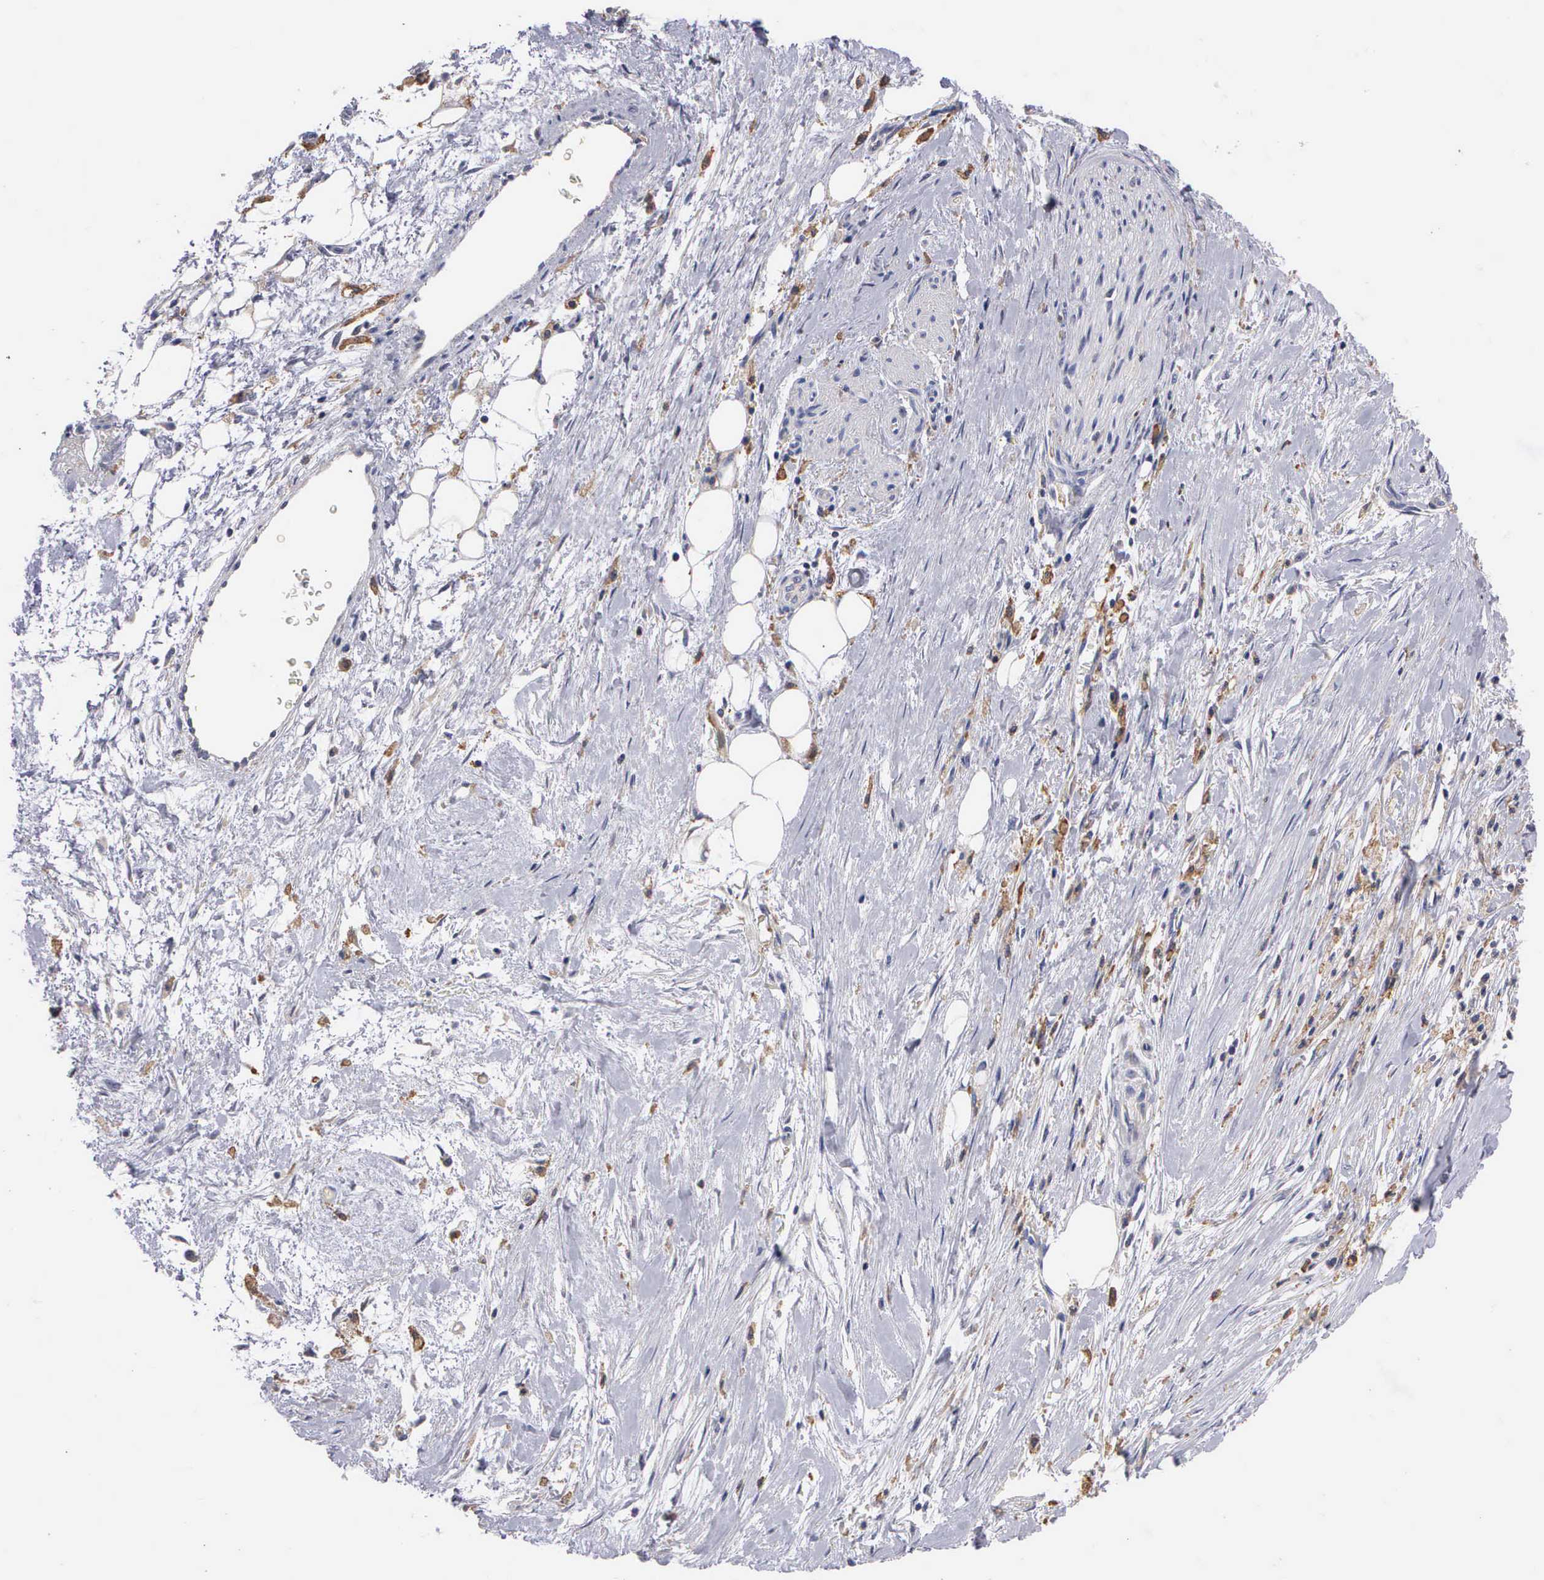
{"staining": {"intensity": "moderate", "quantity": ">75%", "location": "cytoplasmic/membranous"}, "tissue": "pancreatic cancer", "cell_type": "Tumor cells", "image_type": "cancer", "snomed": [{"axis": "morphology", "description": "Adenocarcinoma, NOS"}, {"axis": "topography", "description": "Pancreas"}], "caption": "Pancreatic cancer stained with a protein marker displays moderate staining in tumor cells.", "gene": "PTGS2", "patient": {"sex": "male", "age": 79}}